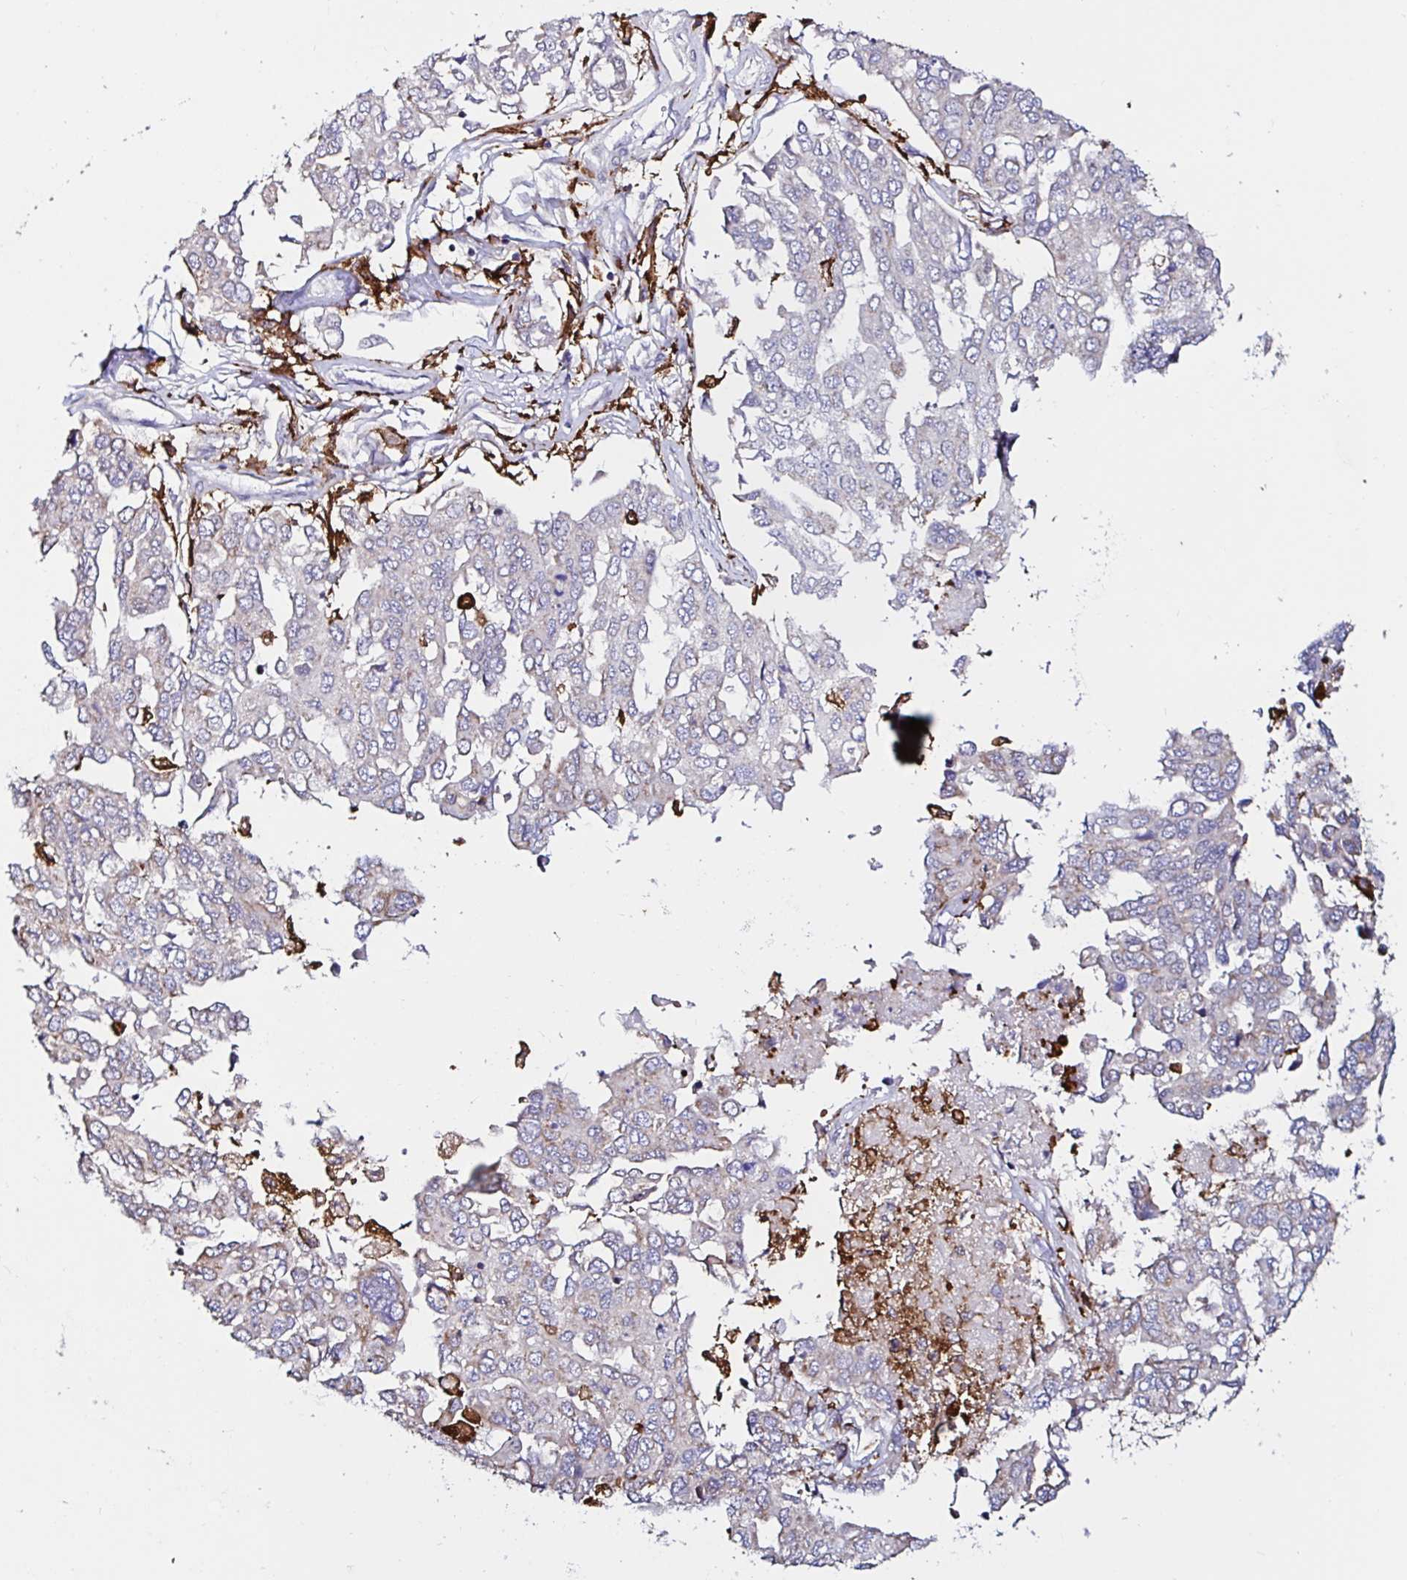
{"staining": {"intensity": "weak", "quantity": "<25%", "location": "cytoplasmic/membranous"}, "tissue": "ovarian cancer", "cell_type": "Tumor cells", "image_type": "cancer", "snomed": [{"axis": "morphology", "description": "Cystadenocarcinoma, serous, NOS"}, {"axis": "topography", "description": "Ovary"}], "caption": "The image demonstrates no significant positivity in tumor cells of ovarian serous cystadenocarcinoma.", "gene": "MSR1", "patient": {"sex": "female", "age": 53}}